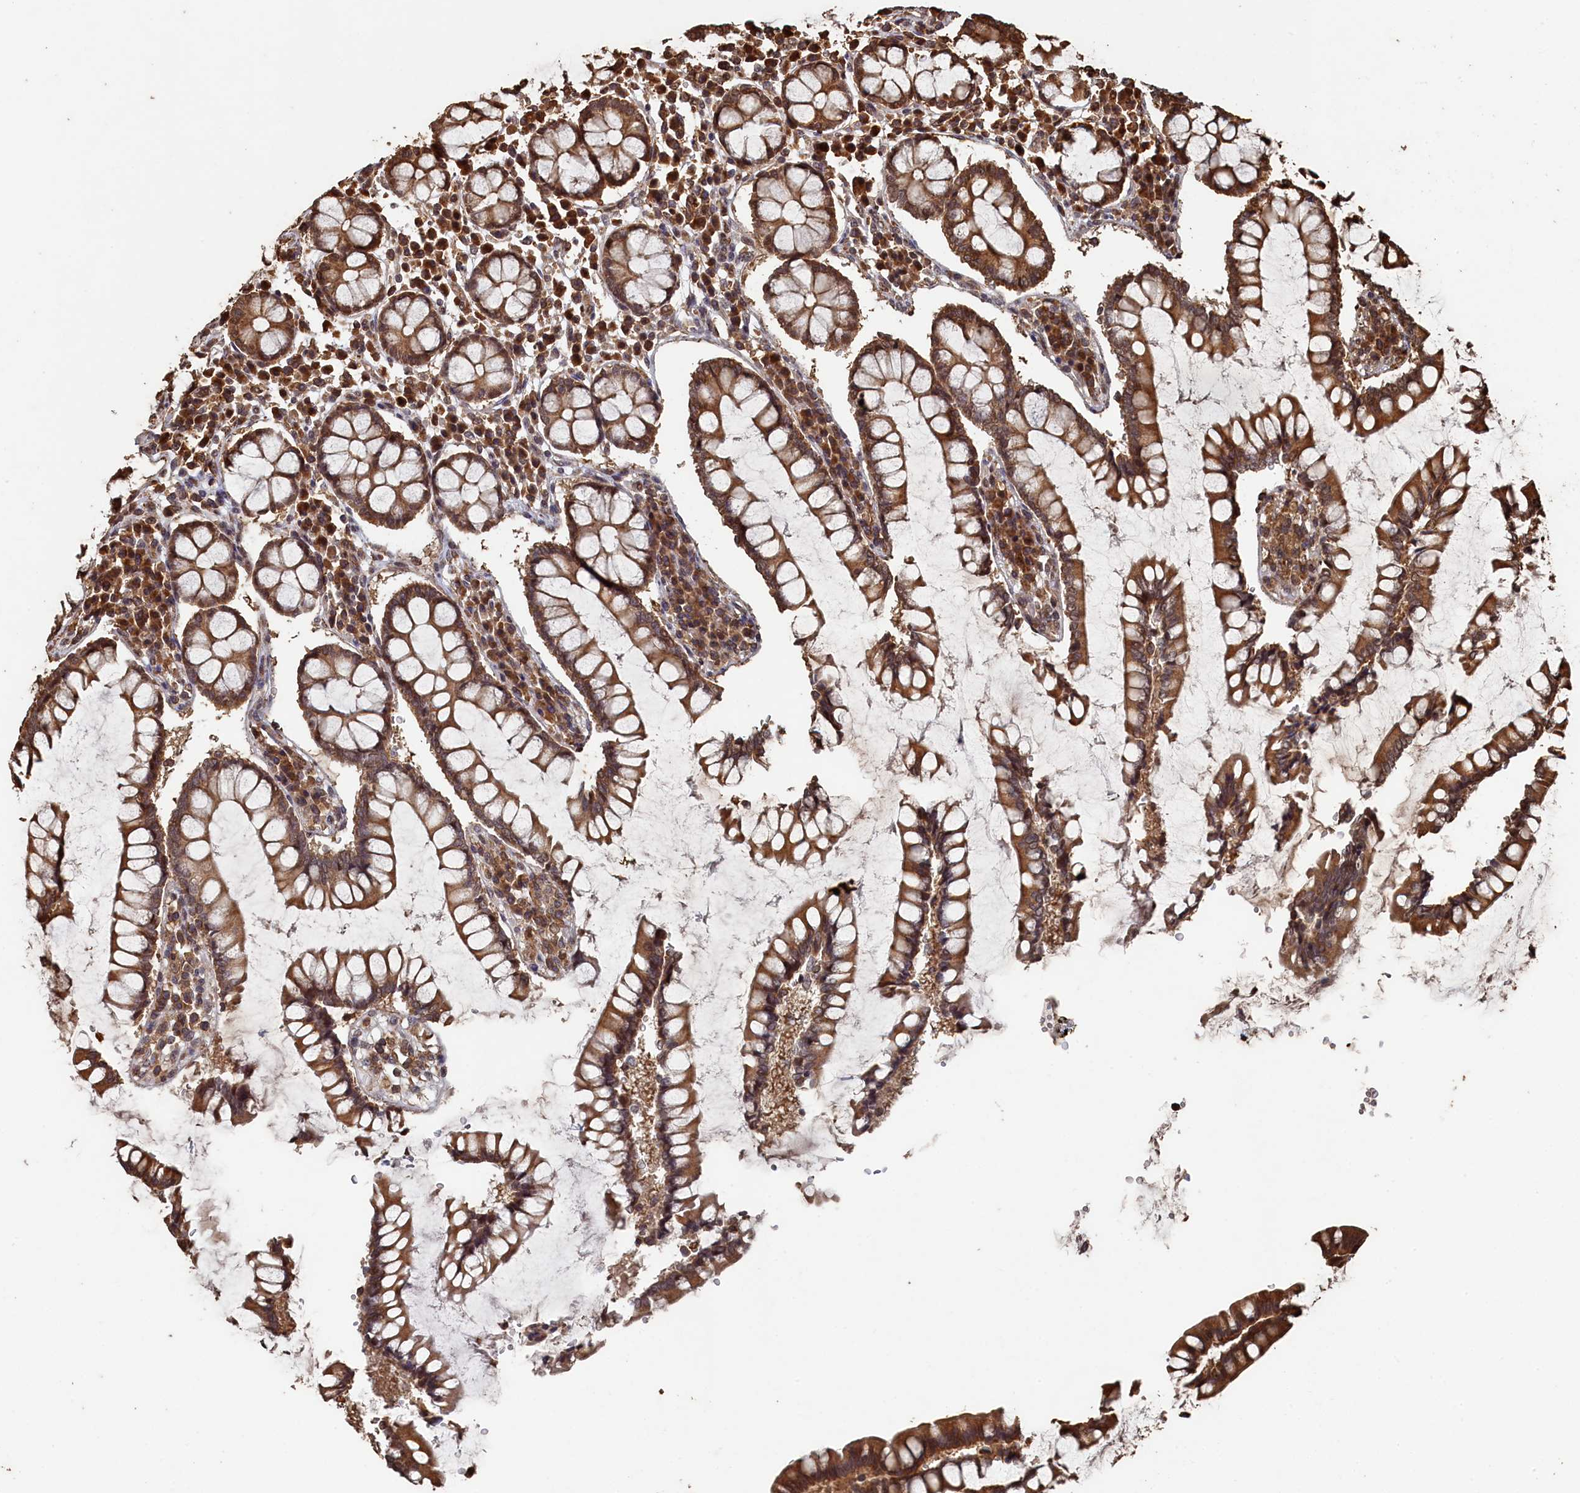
{"staining": {"intensity": "moderate", "quantity": ">75%", "location": "cytoplasmic/membranous,nuclear"}, "tissue": "colon", "cell_type": "Endothelial cells", "image_type": "normal", "snomed": [{"axis": "morphology", "description": "Normal tissue, NOS"}, {"axis": "topography", "description": "Colon"}], "caption": "IHC (DAB) staining of unremarkable human colon exhibits moderate cytoplasmic/membranous,nuclear protein staining in approximately >75% of endothelial cells.", "gene": "PIGN", "patient": {"sex": "female", "age": 79}}